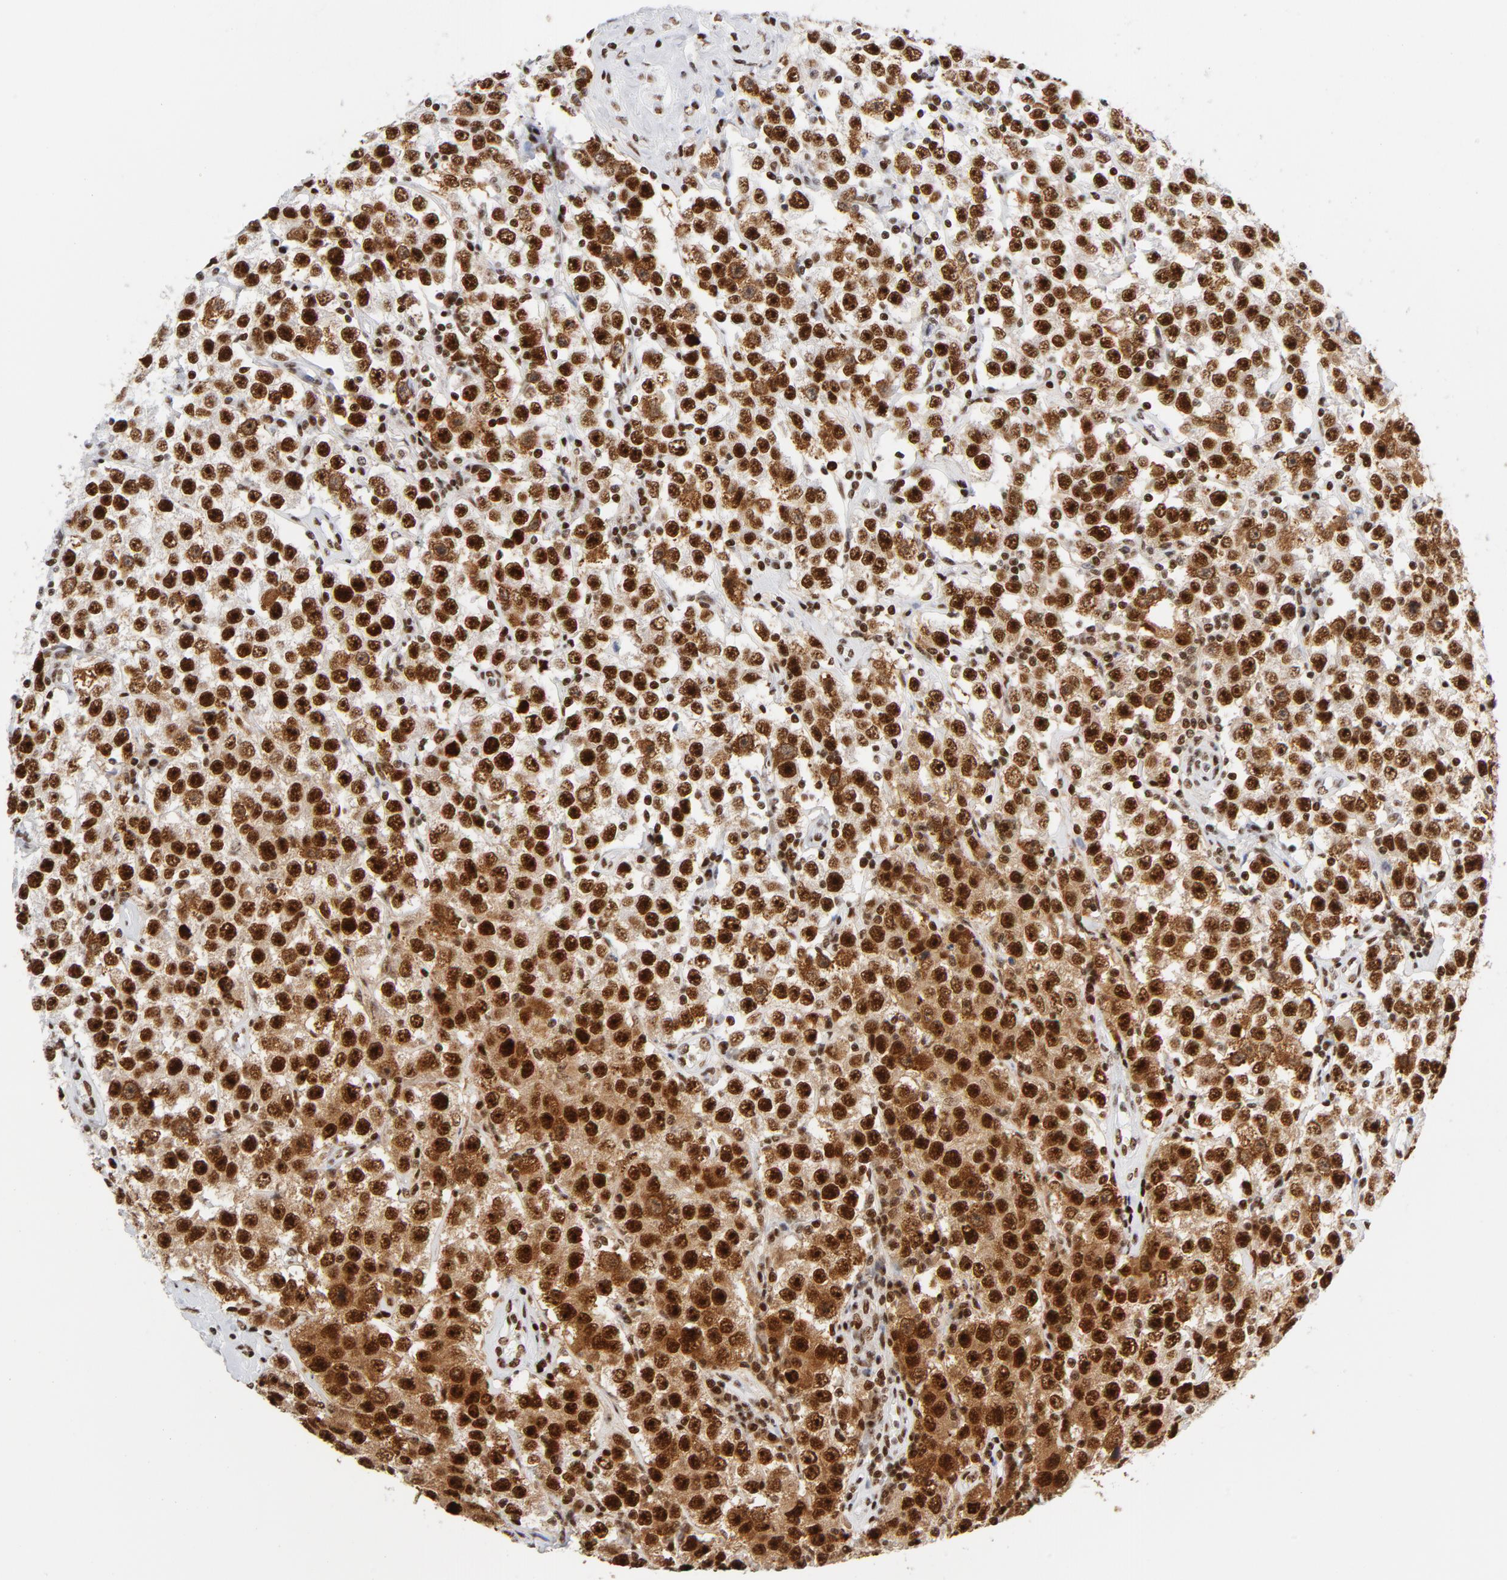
{"staining": {"intensity": "strong", "quantity": ">75%", "location": "cytoplasmic/membranous,nuclear"}, "tissue": "testis cancer", "cell_type": "Tumor cells", "image_type": "cancer", "snomed": [{"axis": "morphology", "description": "Seminoma, NOS"}, {"axis": "topography", "description": "Testis"}], "caption": "Testis cancer (seminoma) stained for a protein shows strong cytoplasmic/membranous and nuclear positivity in tumor cells.", "gene": "XRCC5", "patient": {"sex": "male", "age": 52}}